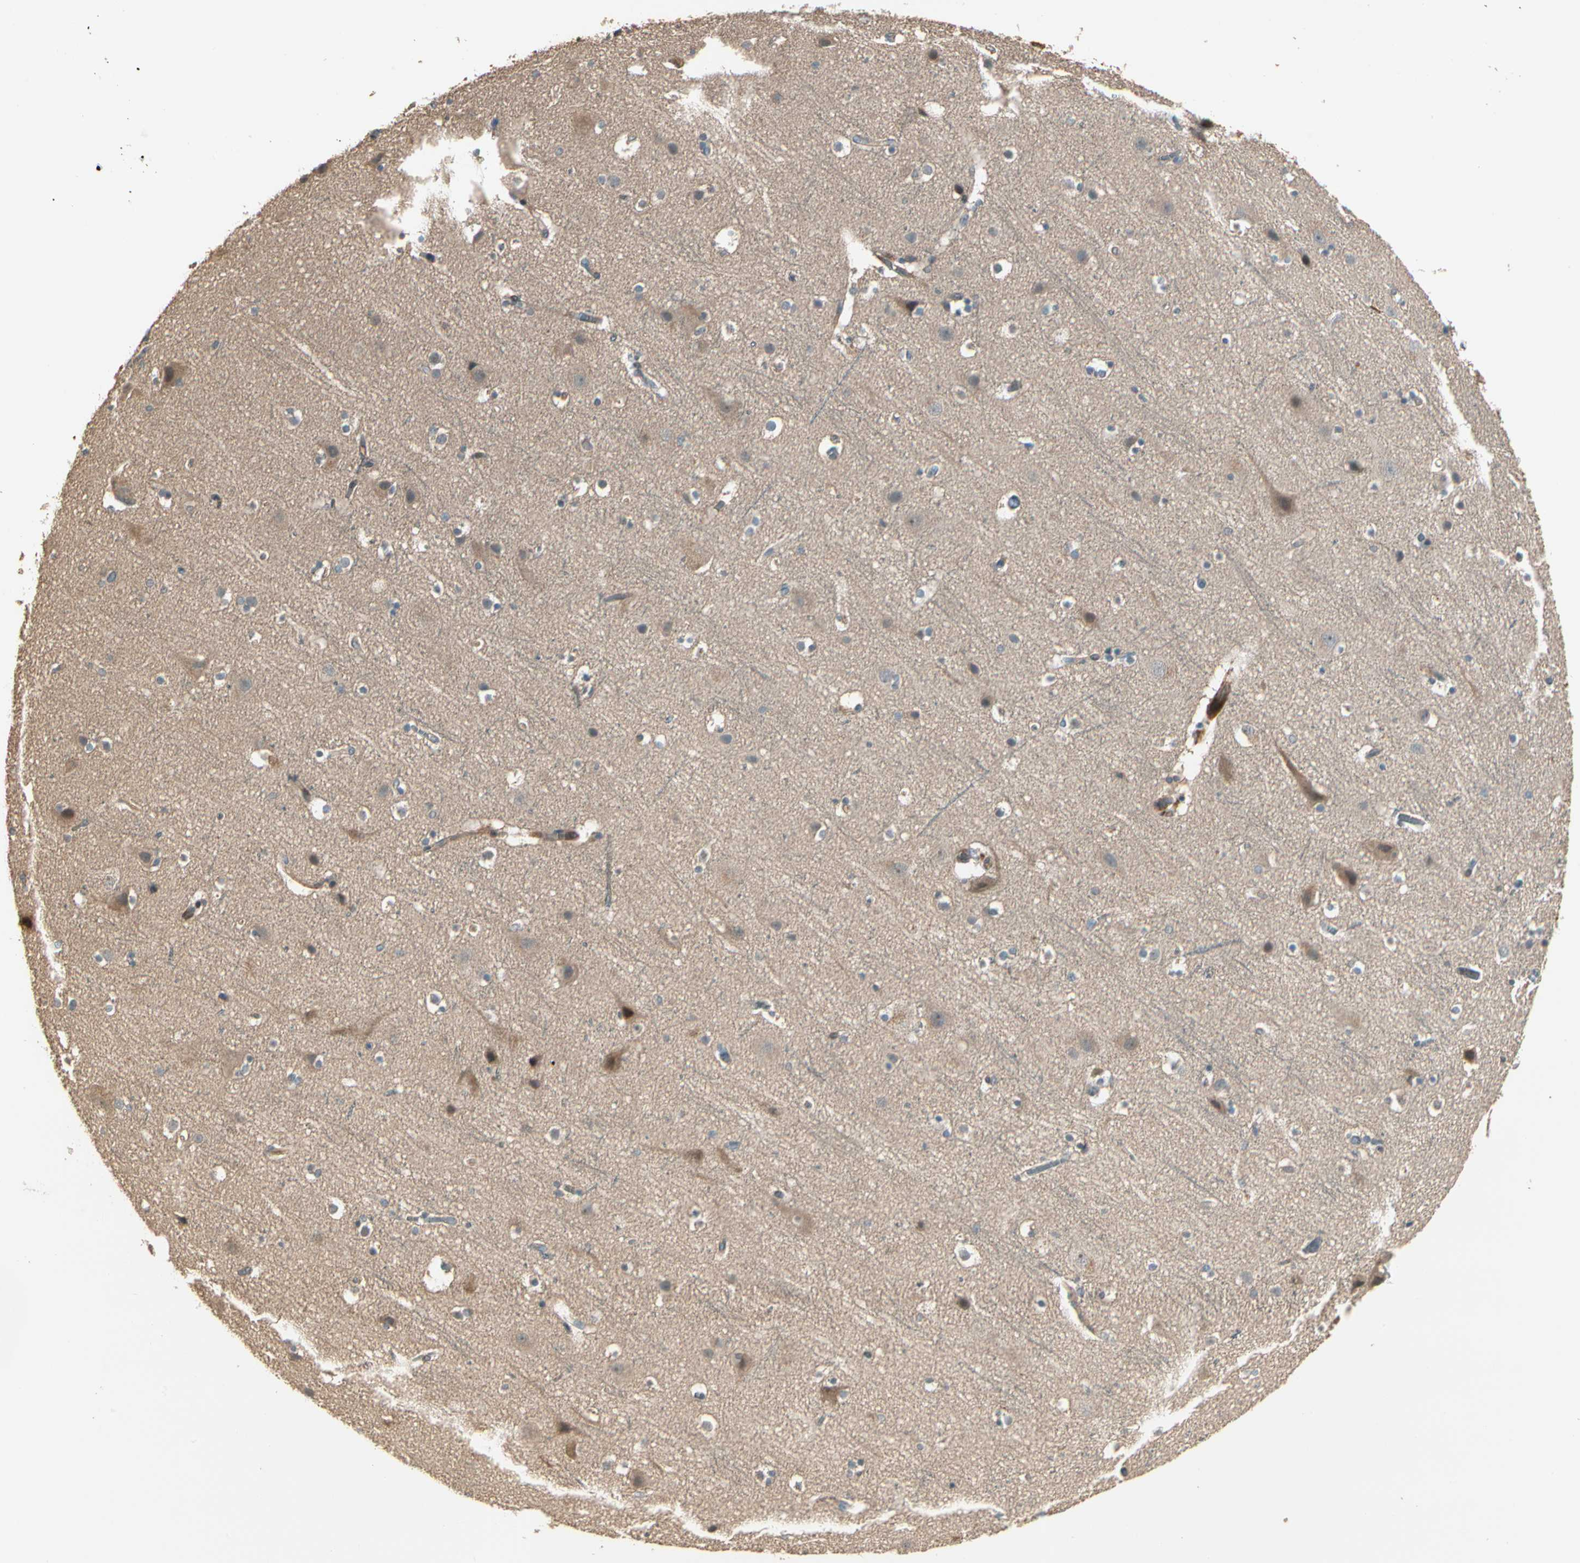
{"staining": {"intensity": "moderate", "quantity": ">75%", "location": "cytoplasmic/membranous"}, "tissue": "cerebral cortex", "cell_type": "Endothelial cells", "image_type": "normal", "snomed": [{"axis": "morphology", "description": "Normal tissue, NOS"}, {"axis": "topography", "description": "Cerebral cortex"}], "caption": "Moderate cytoplasmic/membranous protein staining is seen in approximately >75% of endothelial cells in cerebral cortex. The staining is performed using DAB brown chromogen to label protein expression. The nuclei are counter-stained blue using hematoxylin.", "gene": "ACVR1", "patient": {"sex": "male", "age": 45}}